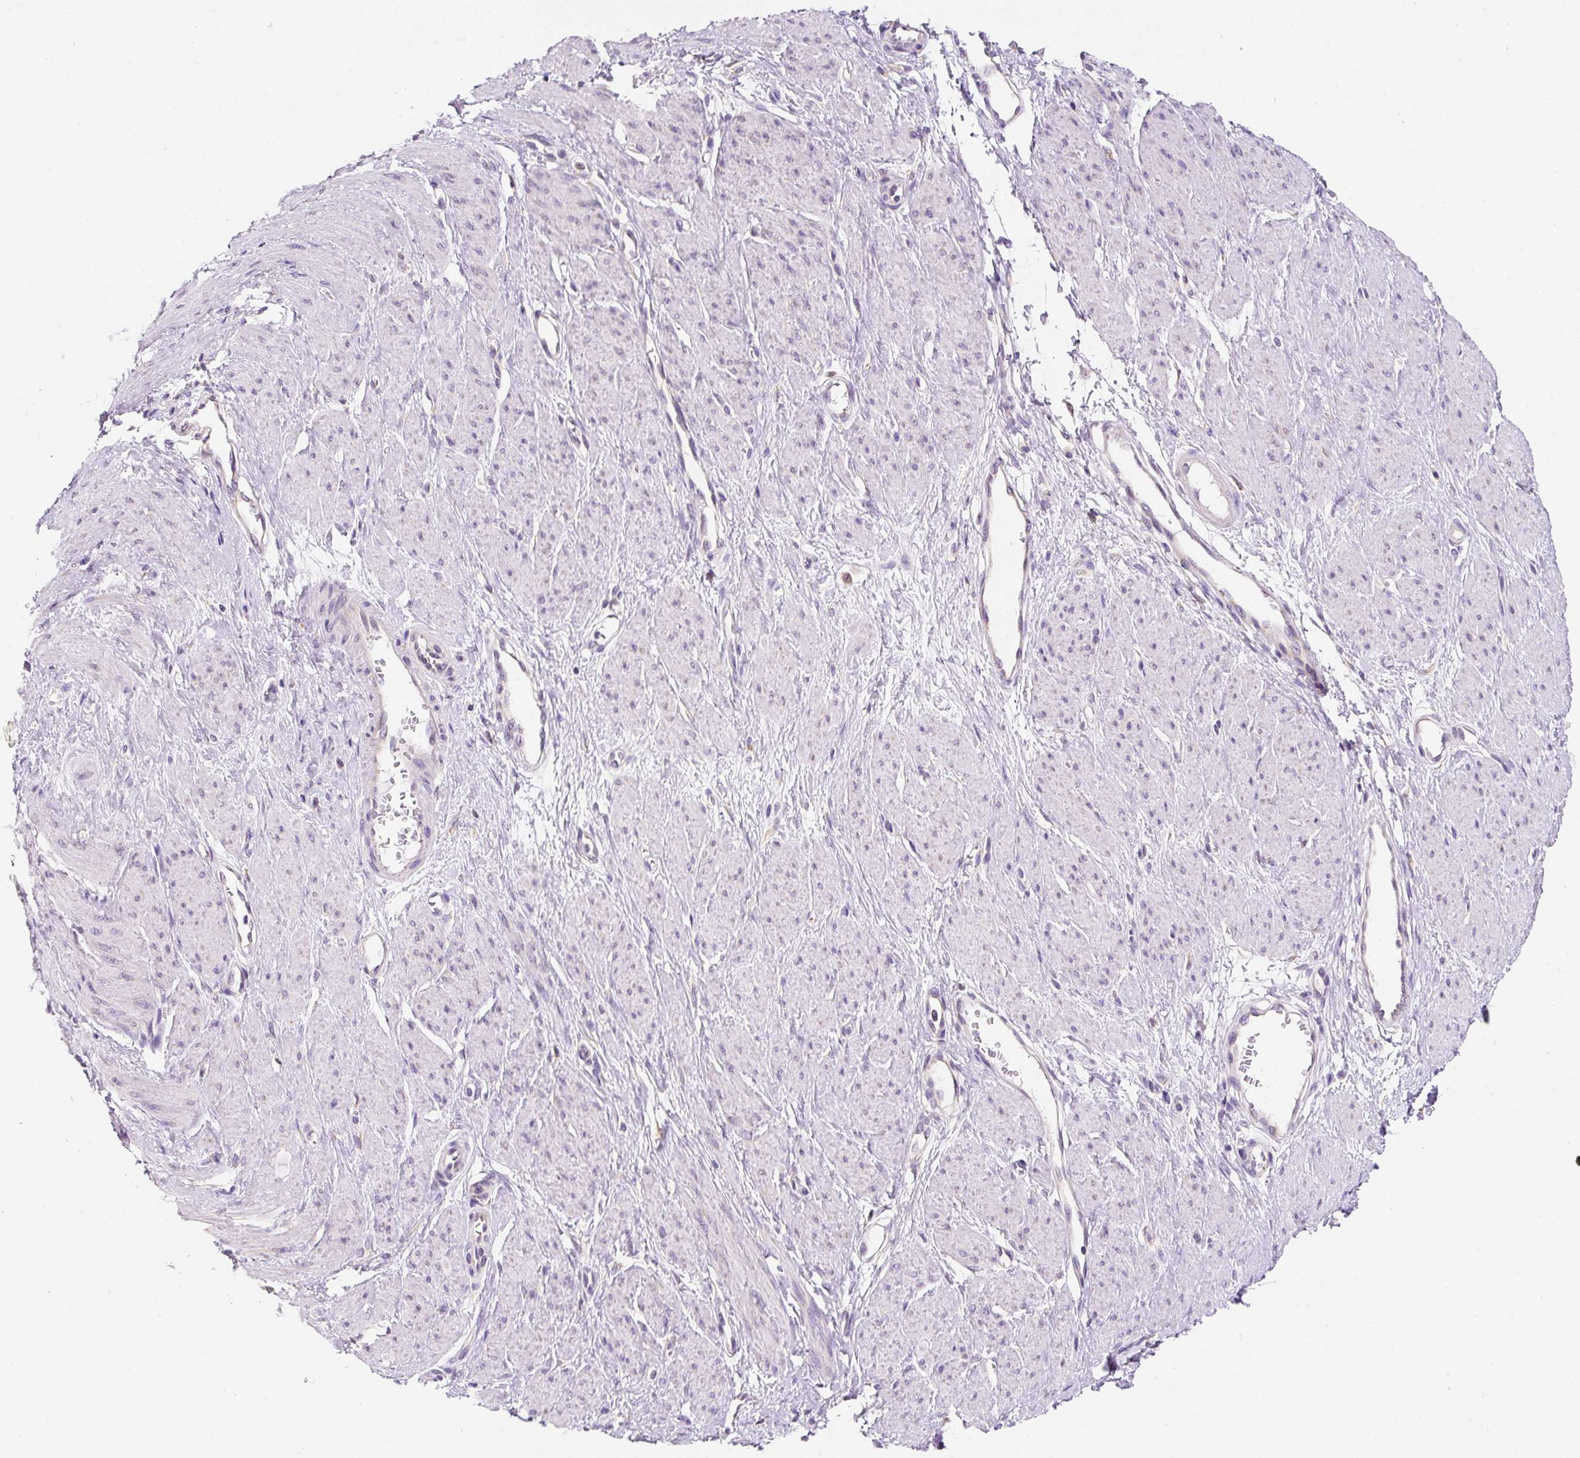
{"staining": {"intensity": "negative", "quantity": "none", "location": "none"}, "tissue": "smooth muscle", "cell_type": "Smooth muscle cells", "image_type": "normal", "snomed": [{"axis": "morphology", "description": "Normal tissue, NOS"}, {"axis": "topography", "description": "Smooth muscle"}, {"axis": "topography", "description": "Uterus"}], "caption": "This micrograph is of unremarkable smooth muscle stained with IHC to label a protein in brown with the nuclei are counter-stained blue. There is no staining in smooth muscle cells.", "gene": "DDOST", "patient": {"sex": "female", "age": 39}}